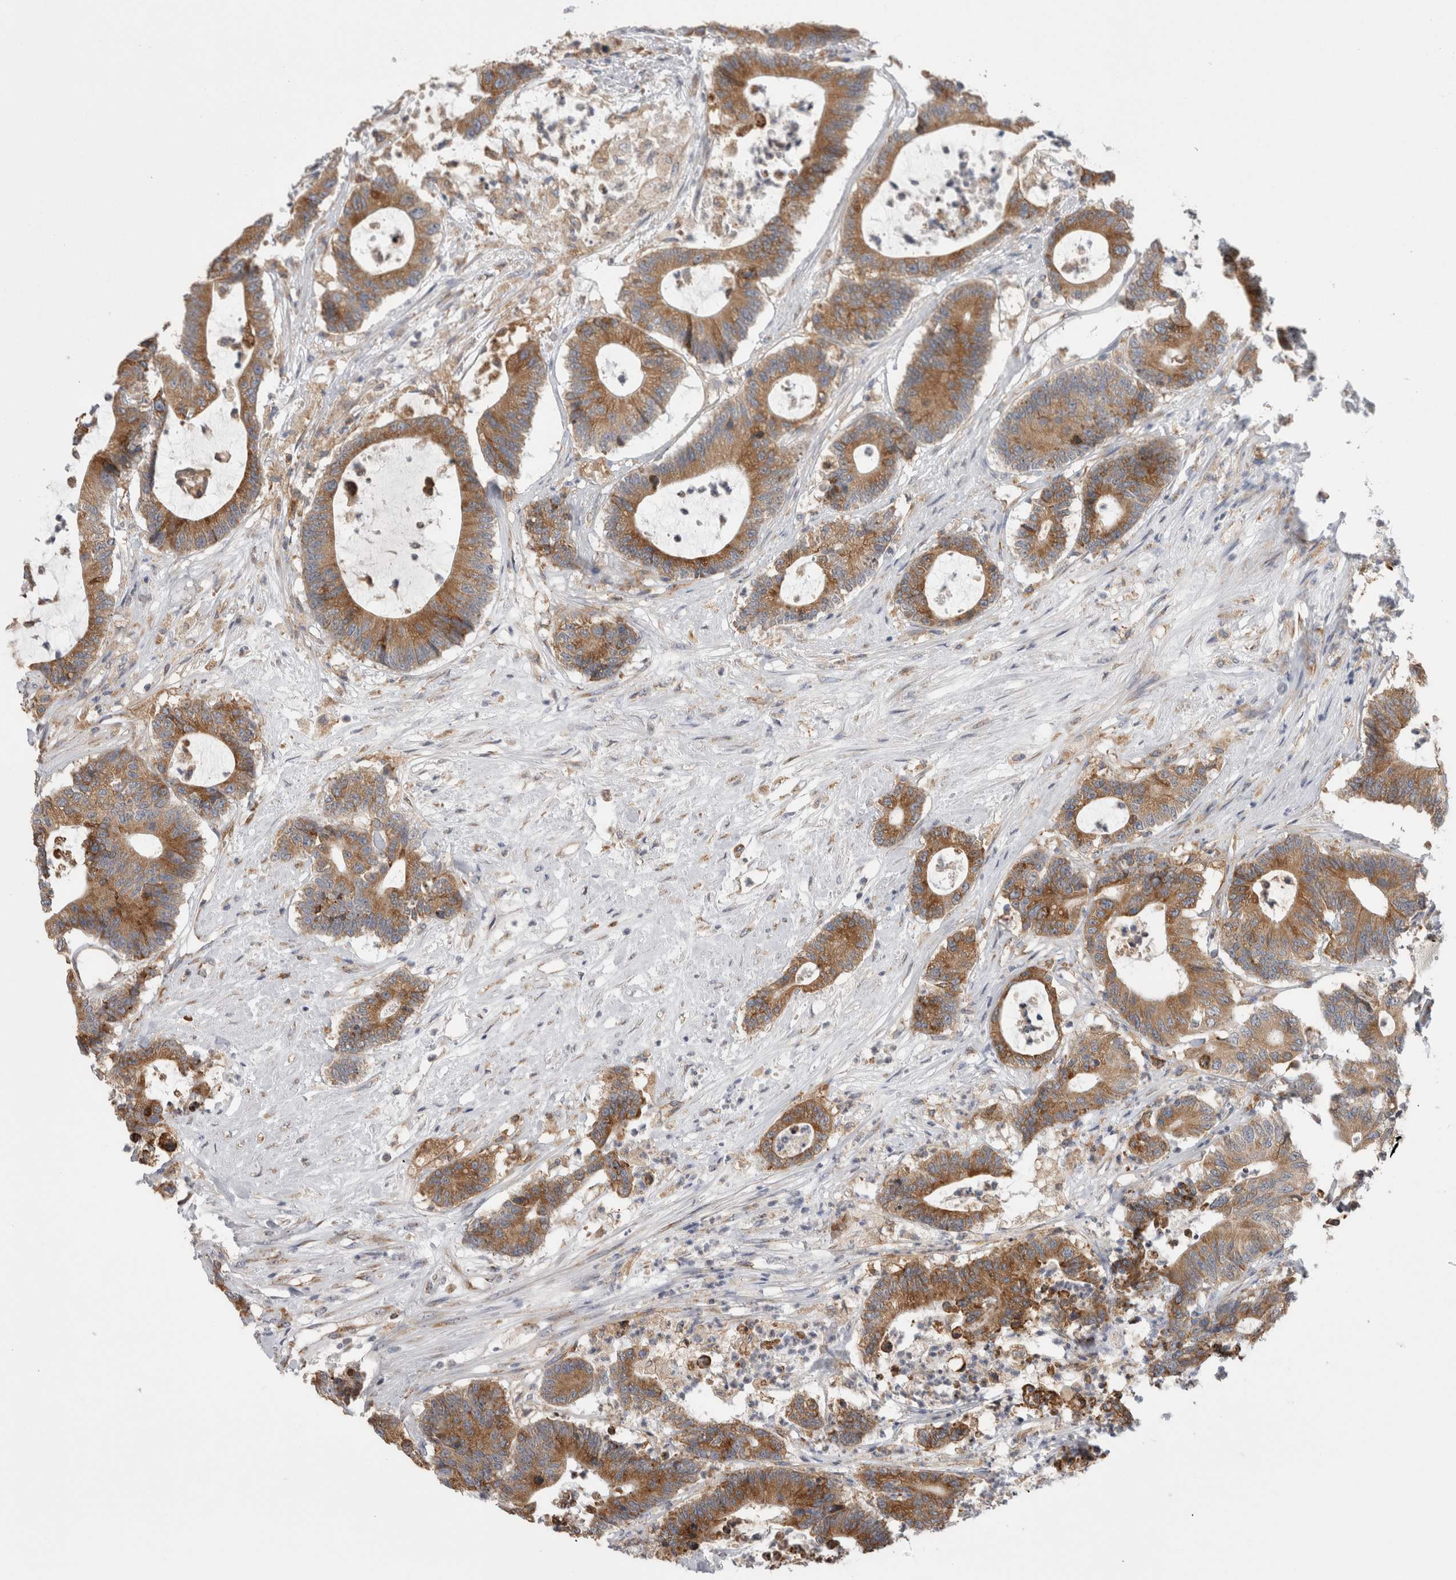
{"staining": {"intensity": "moderate", "quantity": ">75%", "location": "cytoplasmic/membranous"}, "tissue": "colorectal cancer", "cell_type": "Tumor cells", "image_type": "cancer", "snomed": [{"axis": "morphology", "description": "Adenocarcinoma, NOS"}, {"axis": "topography", "description": "Colon"}], "caption": "Adenocarcinoma (colorectal) stained with a brown dye displays moderate cytoplasmic/membranous positive staining in approximately >75% of tumor cells.", "gene": "ZNF341", "patient": {"sex": "female", "age": 84}}